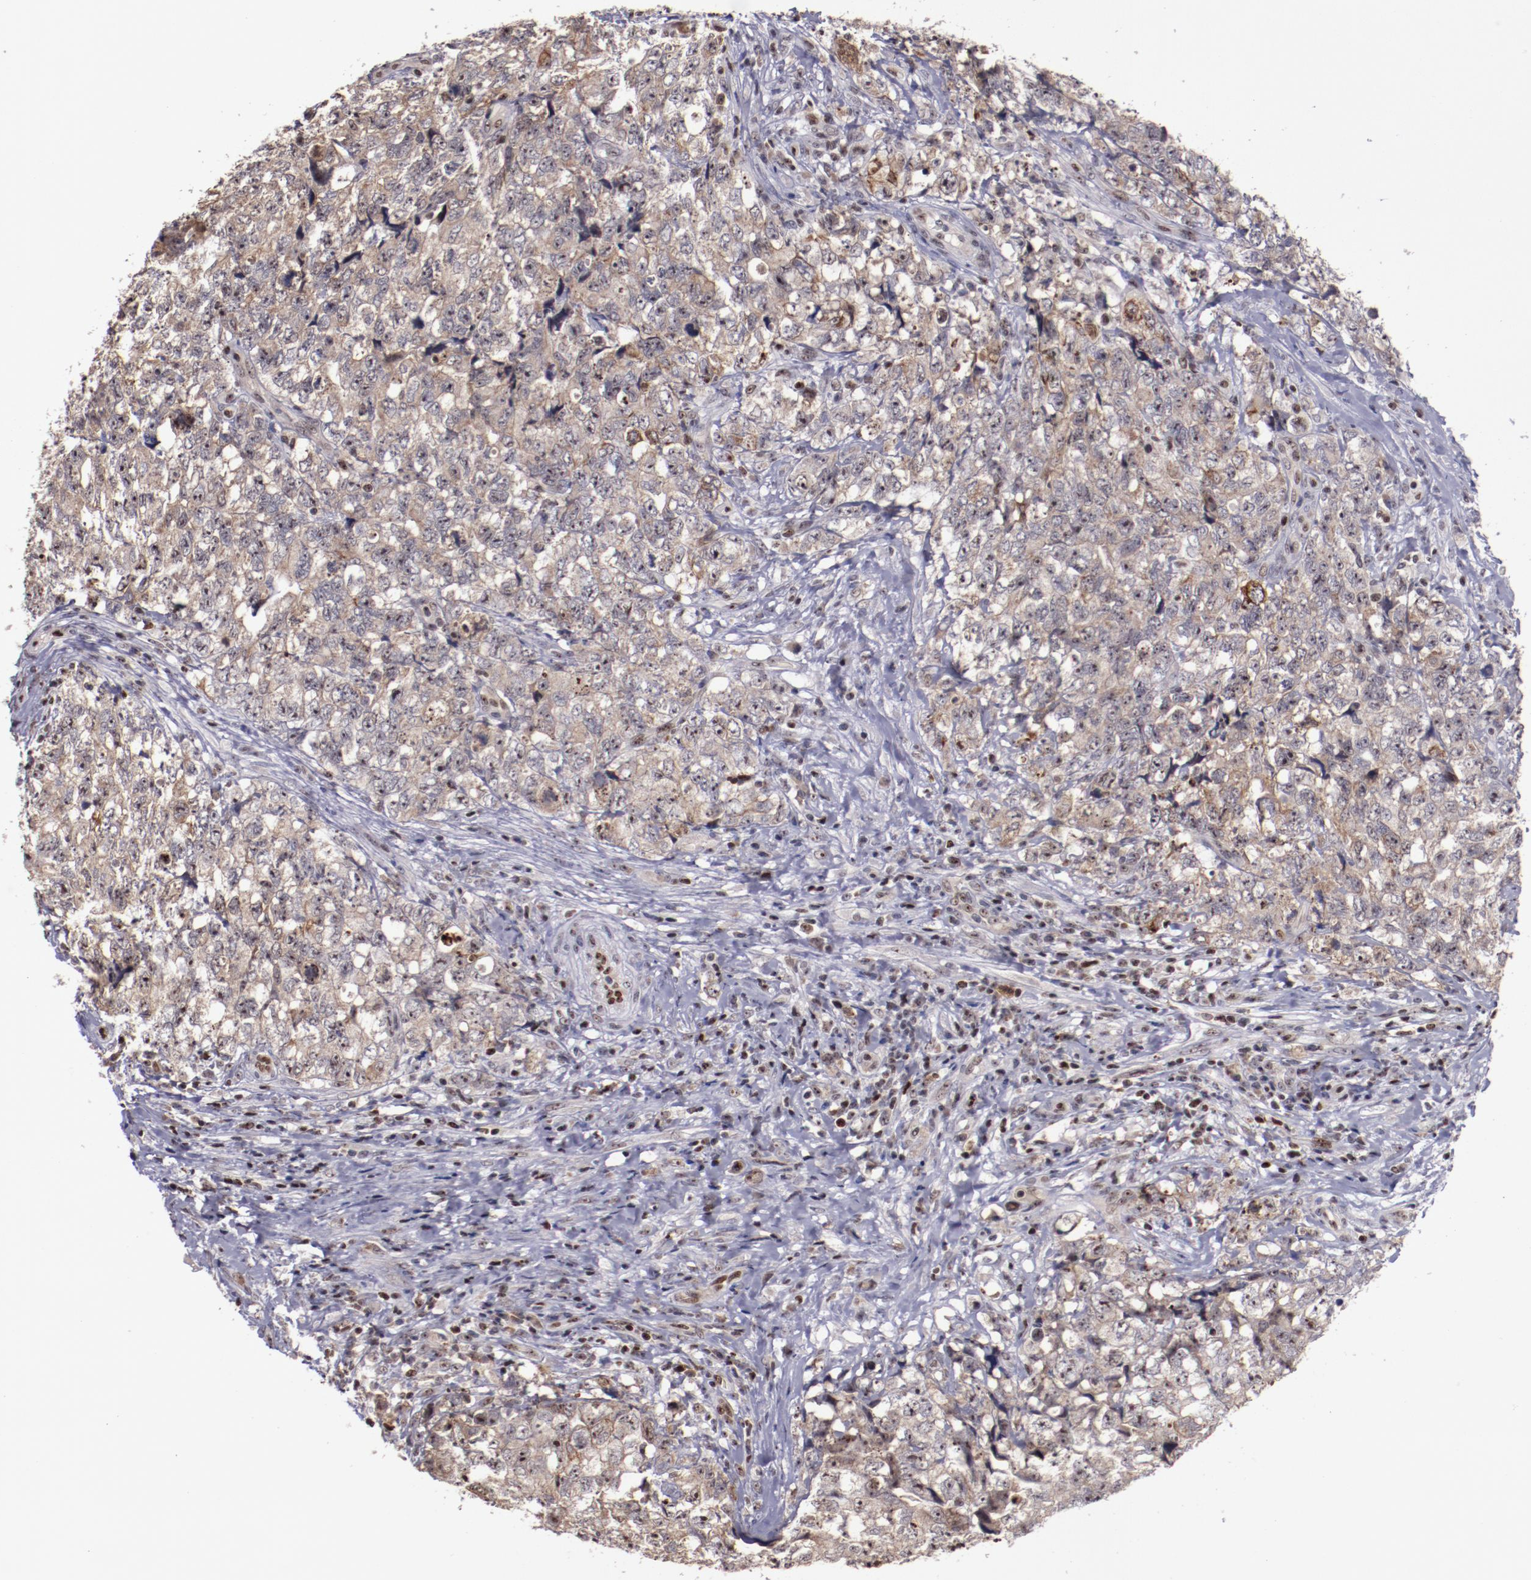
{"staining": {"intensity": "moderate", "quantity": ">75%", "location": "cytoplasmic/membranous"}, "tissue": "testis cancer", "cell_type": "Tumor cells", "image_type": "cancer", "snomed": [{"axis": "morphology", "description": "Carcinoma, Embryonal, NOS"}, {"axis": "topography", "description": "Testis"}], "caption": "High-power microscopy captured an immunohistochemistry photomicrograph of testis cancer, revealing moderate cytoplasmic/membranous expression in about >75% of tumor cells.", "gene": "DDX24", "patient": {"sex": "male", "age": 31}}